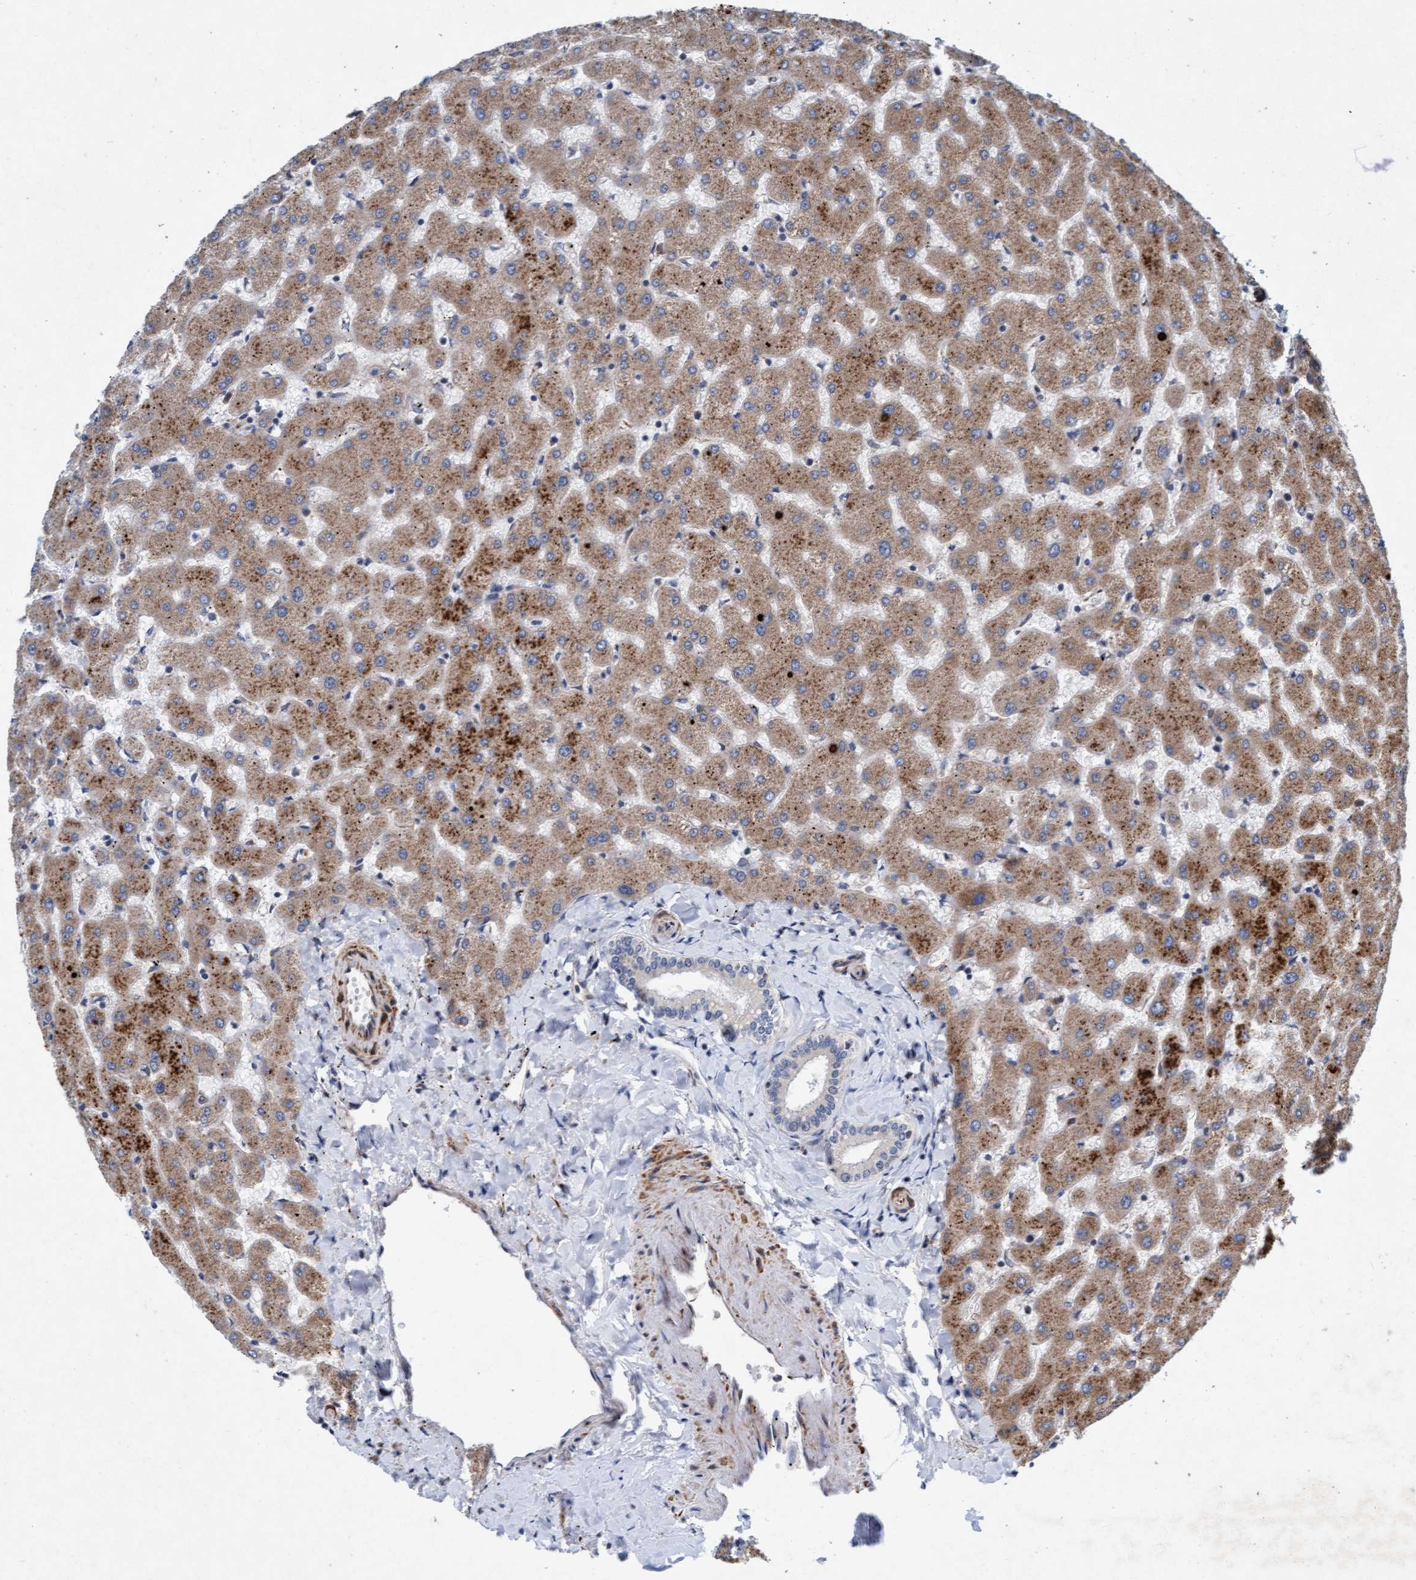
{"staining": {"intensity": "weak", "quantity": "<25%", "location": "cytoplasmic/membranous"}, "tissue": "liver", "cell_type": "Cholangiocytes", "image_type": "normal", "snomed": [{"axis": "morphology", "description": "Normal tissue, NOS"}, {"axis": "topography", "description": "Liver"}], "caption": "Immunohistochemistry (IHC) of unremarkable liver demonstrates no positivity in cholangiocytes. The staining was performed using DAB (3,3'-diaminobenzidine) to visualize the protein expression in brown, while the nuclei were stained in blue with hematoxylin (Magnification: 20x).", "gene": "TMEM70", "patient": {"sex": "female", "age": 63}}